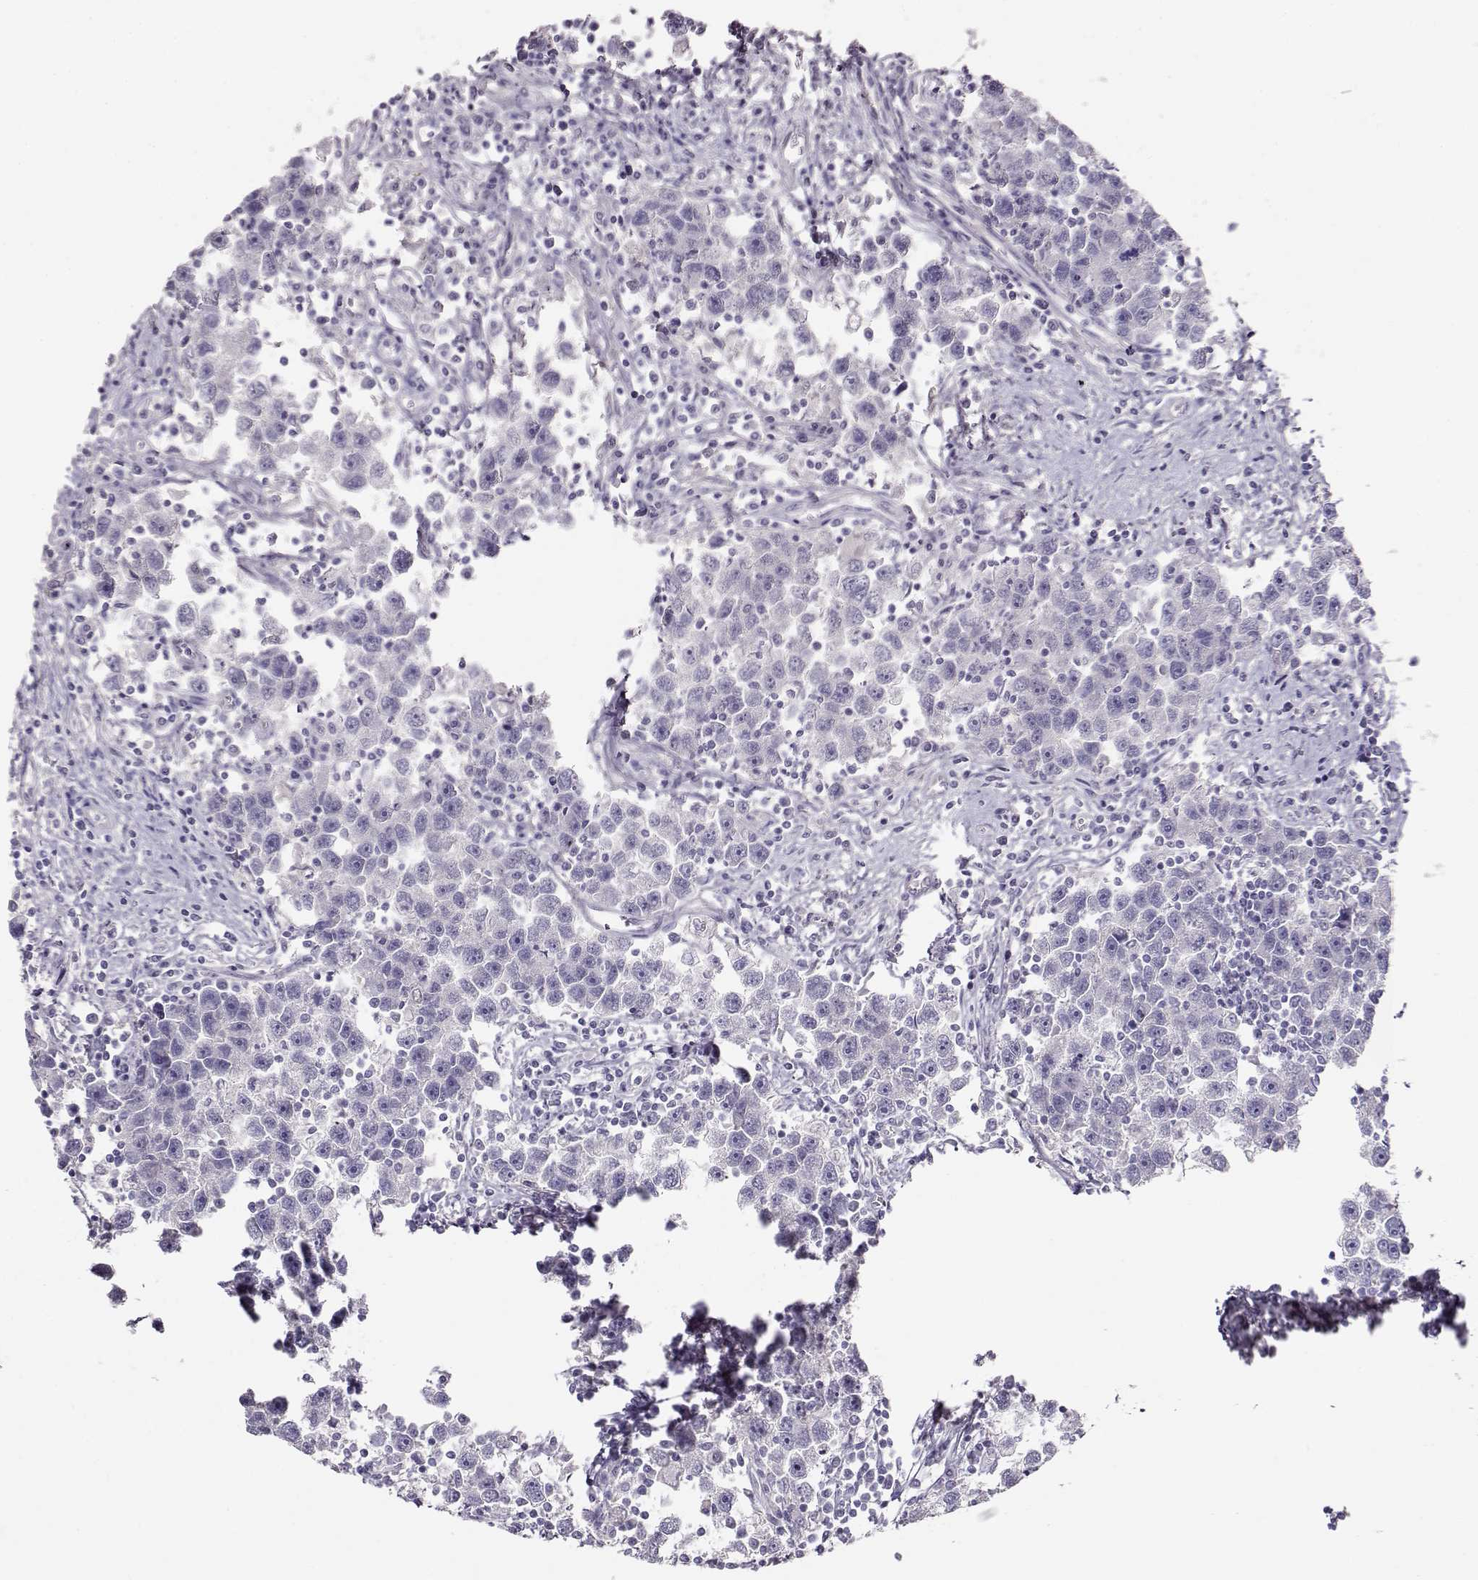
{"staining": {"intensity": "negative", "quantity": "none", "location": "none"}, "tissue": "testis cancer", "cell_type": "Tumor cells", "image_type": "cancer", "snomed": [{"axis": "morphology", "description": "Seminoma, NOS"}, {"axis": "topography", "description": "Testis"}], "caption": "Immunohistochemistry (IHC) of testis seminoma reveals no positivity in tumor cells. (DAB (3,3'-diaminobenzidine) IHC with hematoxylin counter stain).", "gene": "NDRG4", "patient": {"sex": "male", "age": 30}}